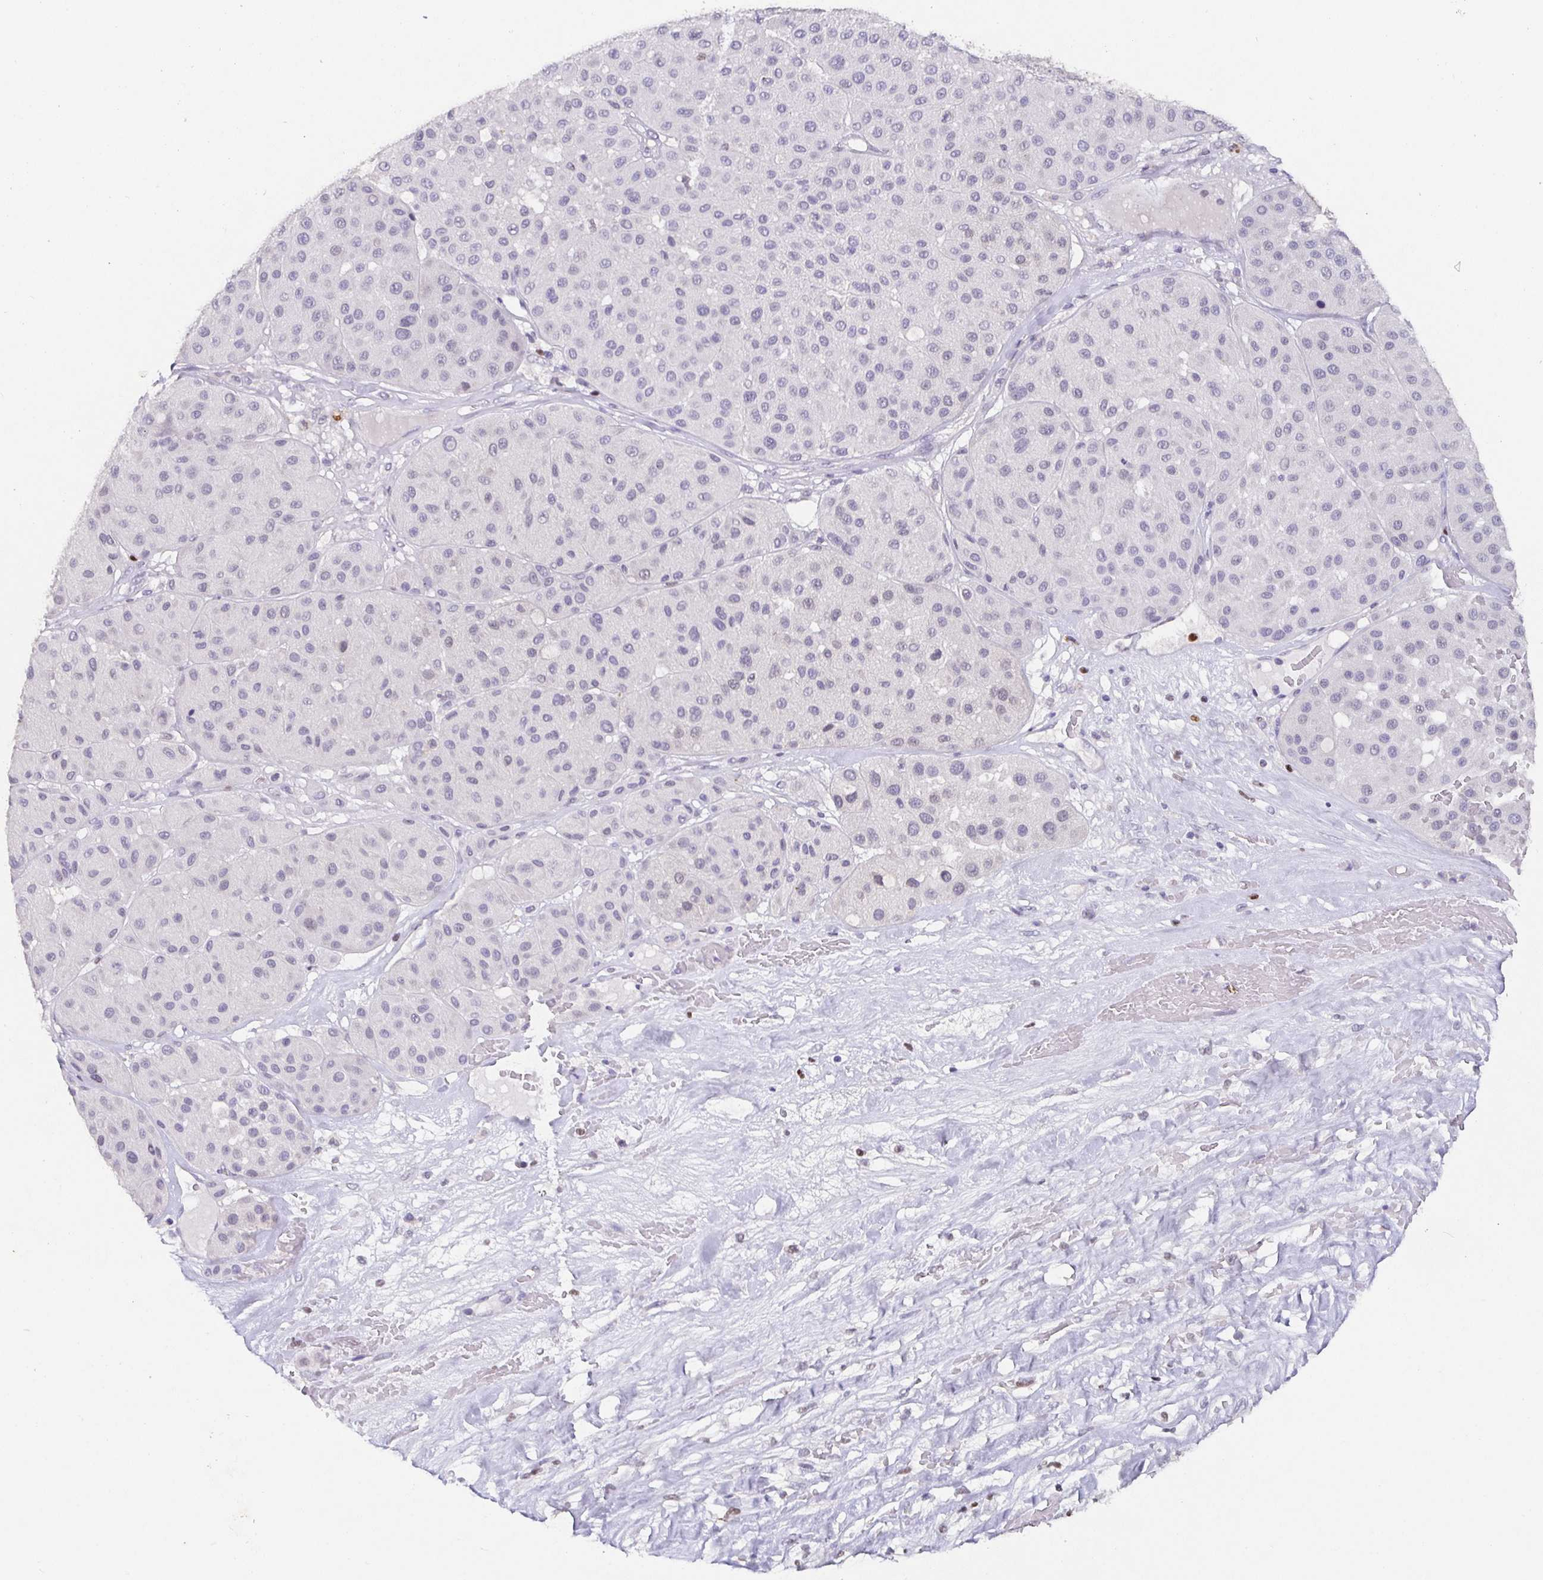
{"staining": {"intensity": "negative", "quantity": "none", "location": "none"}, "tissue": "melanoma", "cell_type": "Tumor cells", "image_type": "cancer", "snomed": [{"axis": "morphology", "description": "Malignant melanoma, Metastatic site"}, {"axis": "topography", "description": "Smooth muscle"}], "caption": "This micrograph is of melanoma stained with immunohistochemistry to label a protein in brown with the nuclei are counter-stained blue. There is no expression in tumor cells.", "gene": "SATB1", "patient": {"sex": "male", "age": 41}}